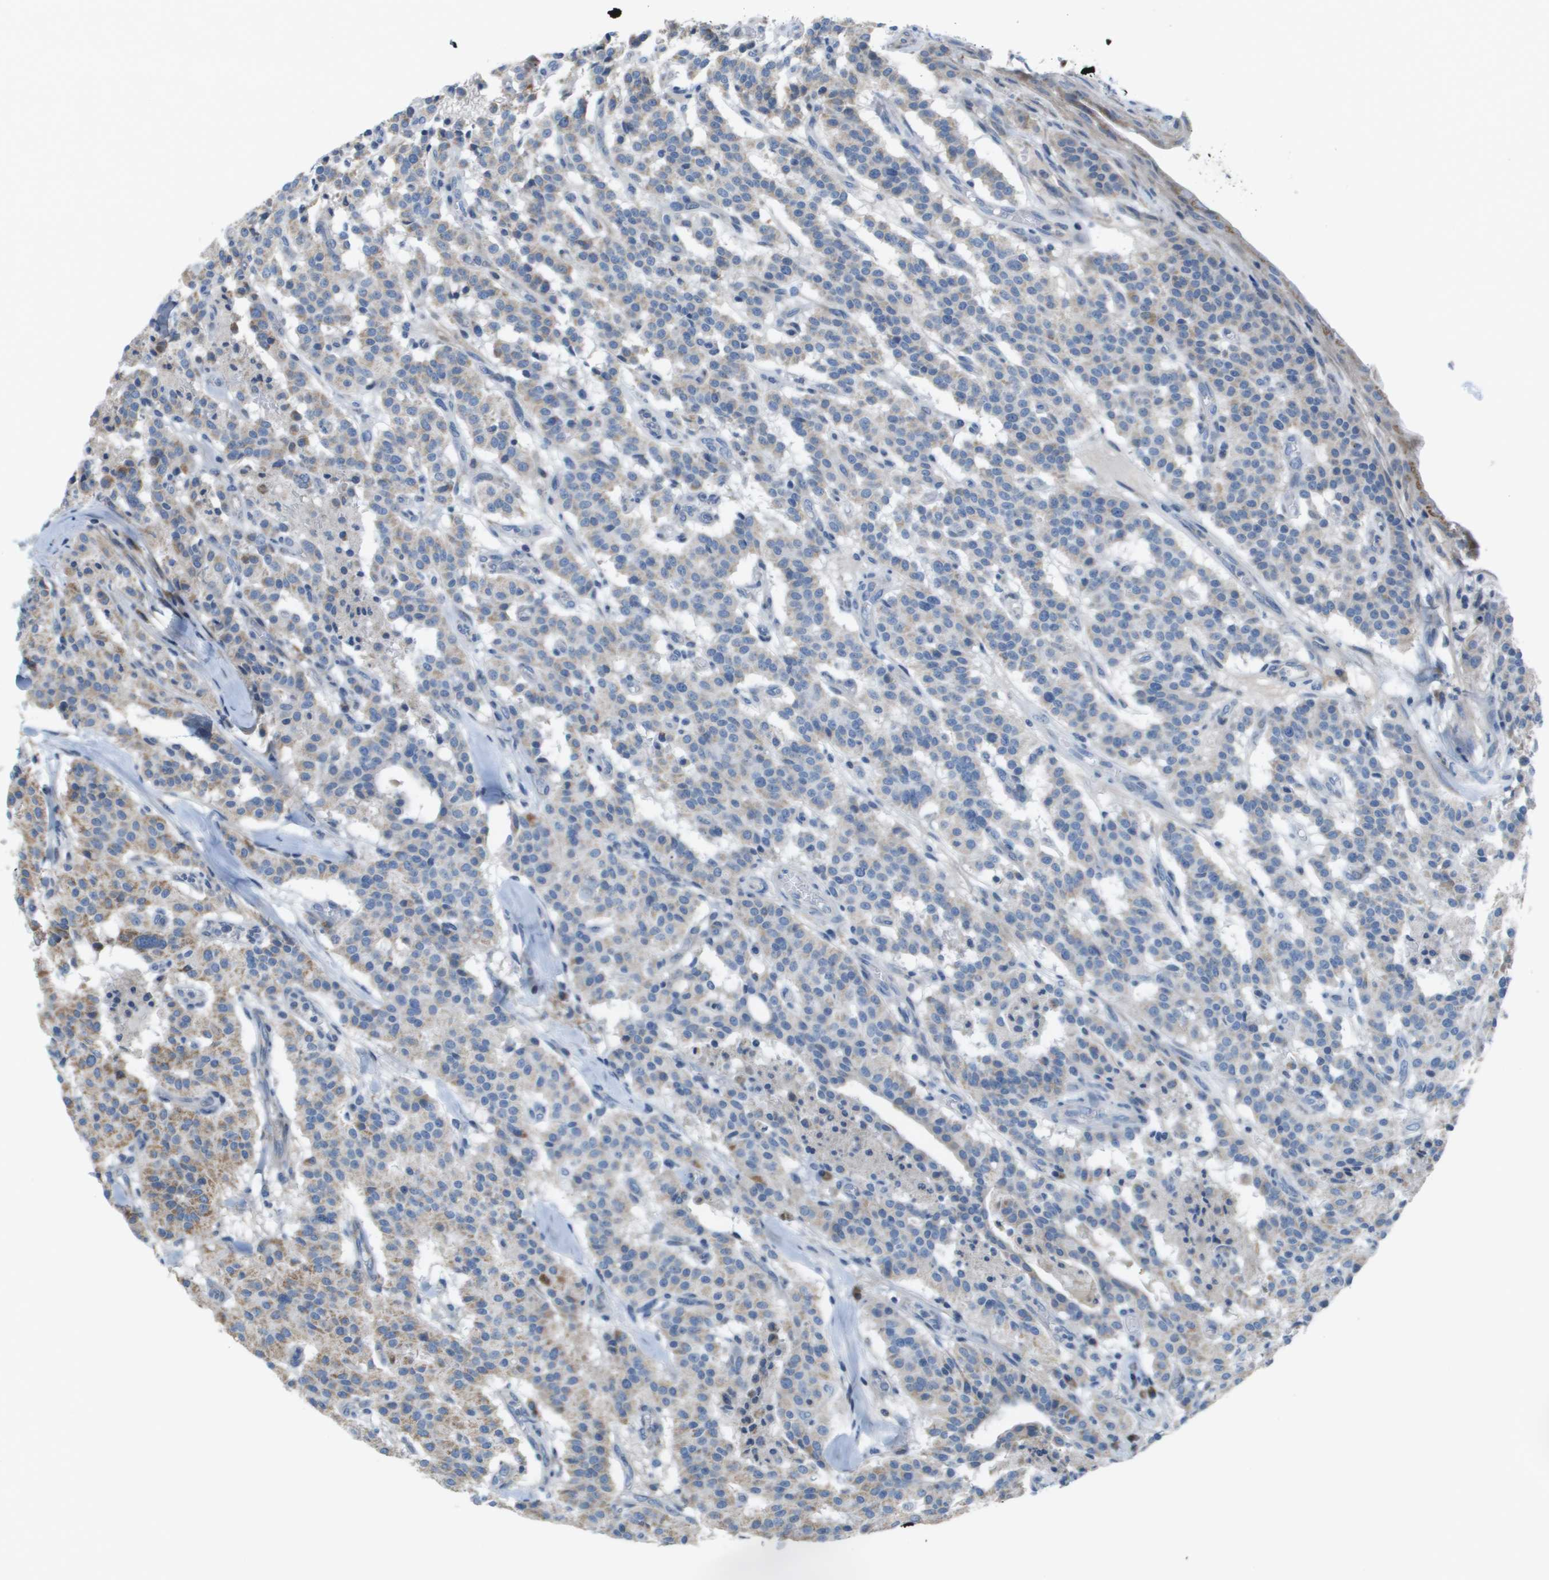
{"staining": {"intensity": "weak", "quantity": "25%-75%", "location": "cytoplasmic/membranous"}, "tissue": "carcinoid", "cell_type": "Tumor cells", "image_type": "cancer", "snomed": [{"axis": "morphology", "description": "Carcinoid, malignant, NOS"}, {"axis": "topography", "description": "Lung"}], "caption": "Protein expression analysis of human malignant carcinoid reveals weak cytoplasmic/membranous expression in approximately 25%-75% of tumor cells. The staining was performed using DAB (3,3'-diaminobenzidine), with brown indicating positive protein expression. Nuclei are stained blue with hematoxylin.", "gene": "GALNT6", "patient": {"sex": "male", "age": 30}}